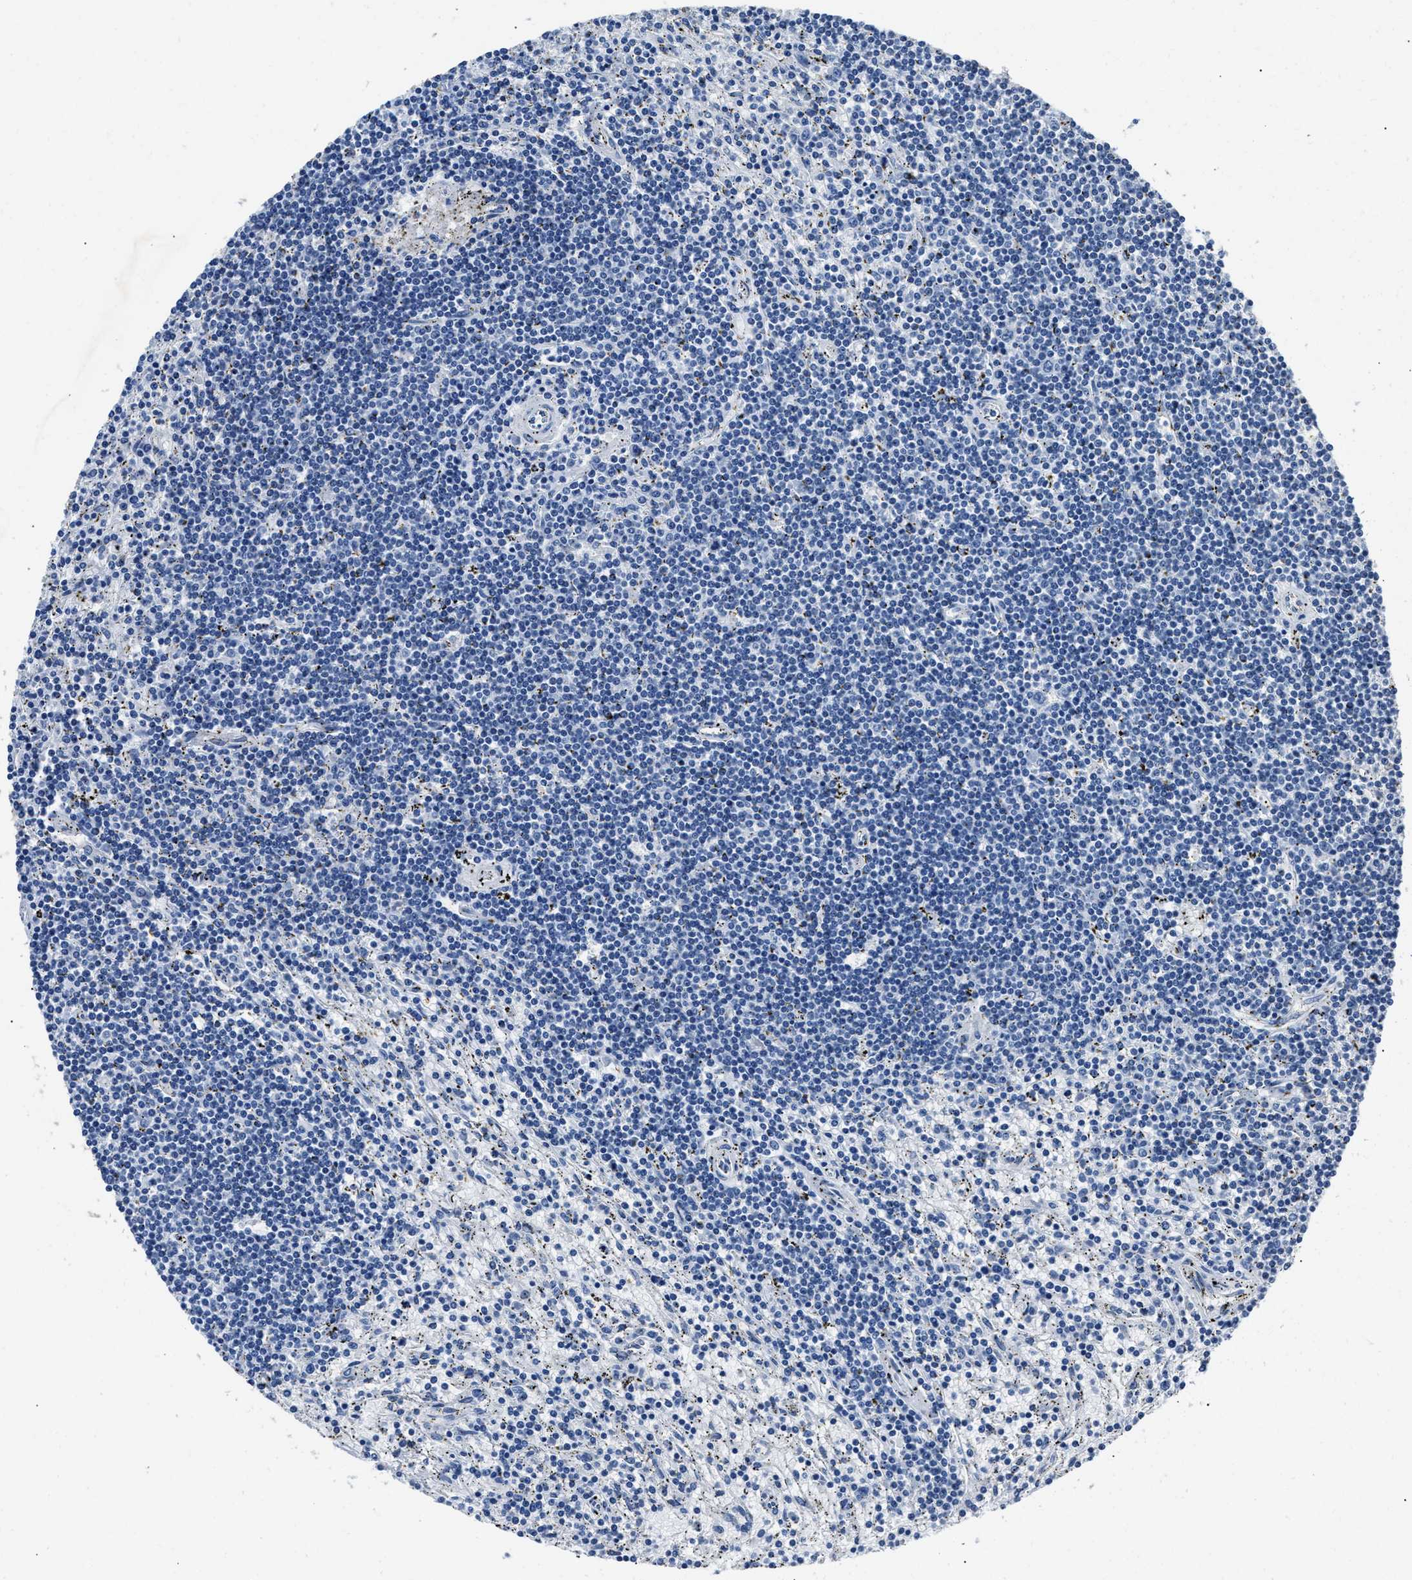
{"staining": {"intensity": "negative", "quantity": "none", "location": "none"}, "tissue": "lymphoma", "cell_type": "Tumor cells", "image_type": "cancer", "snomed": [{"axis": "morphology", "description": "Malignant lymphoma, non-Hodgkin's type, Low grade"}, {"axis": "topography", "description": "Spleen"}], "caption": "Immunohistochemical staining of lymphoma reveals no significant expression in tumor cells.", "gene": "NSUN5", "patient": {"sex": "male", "age": 76}}